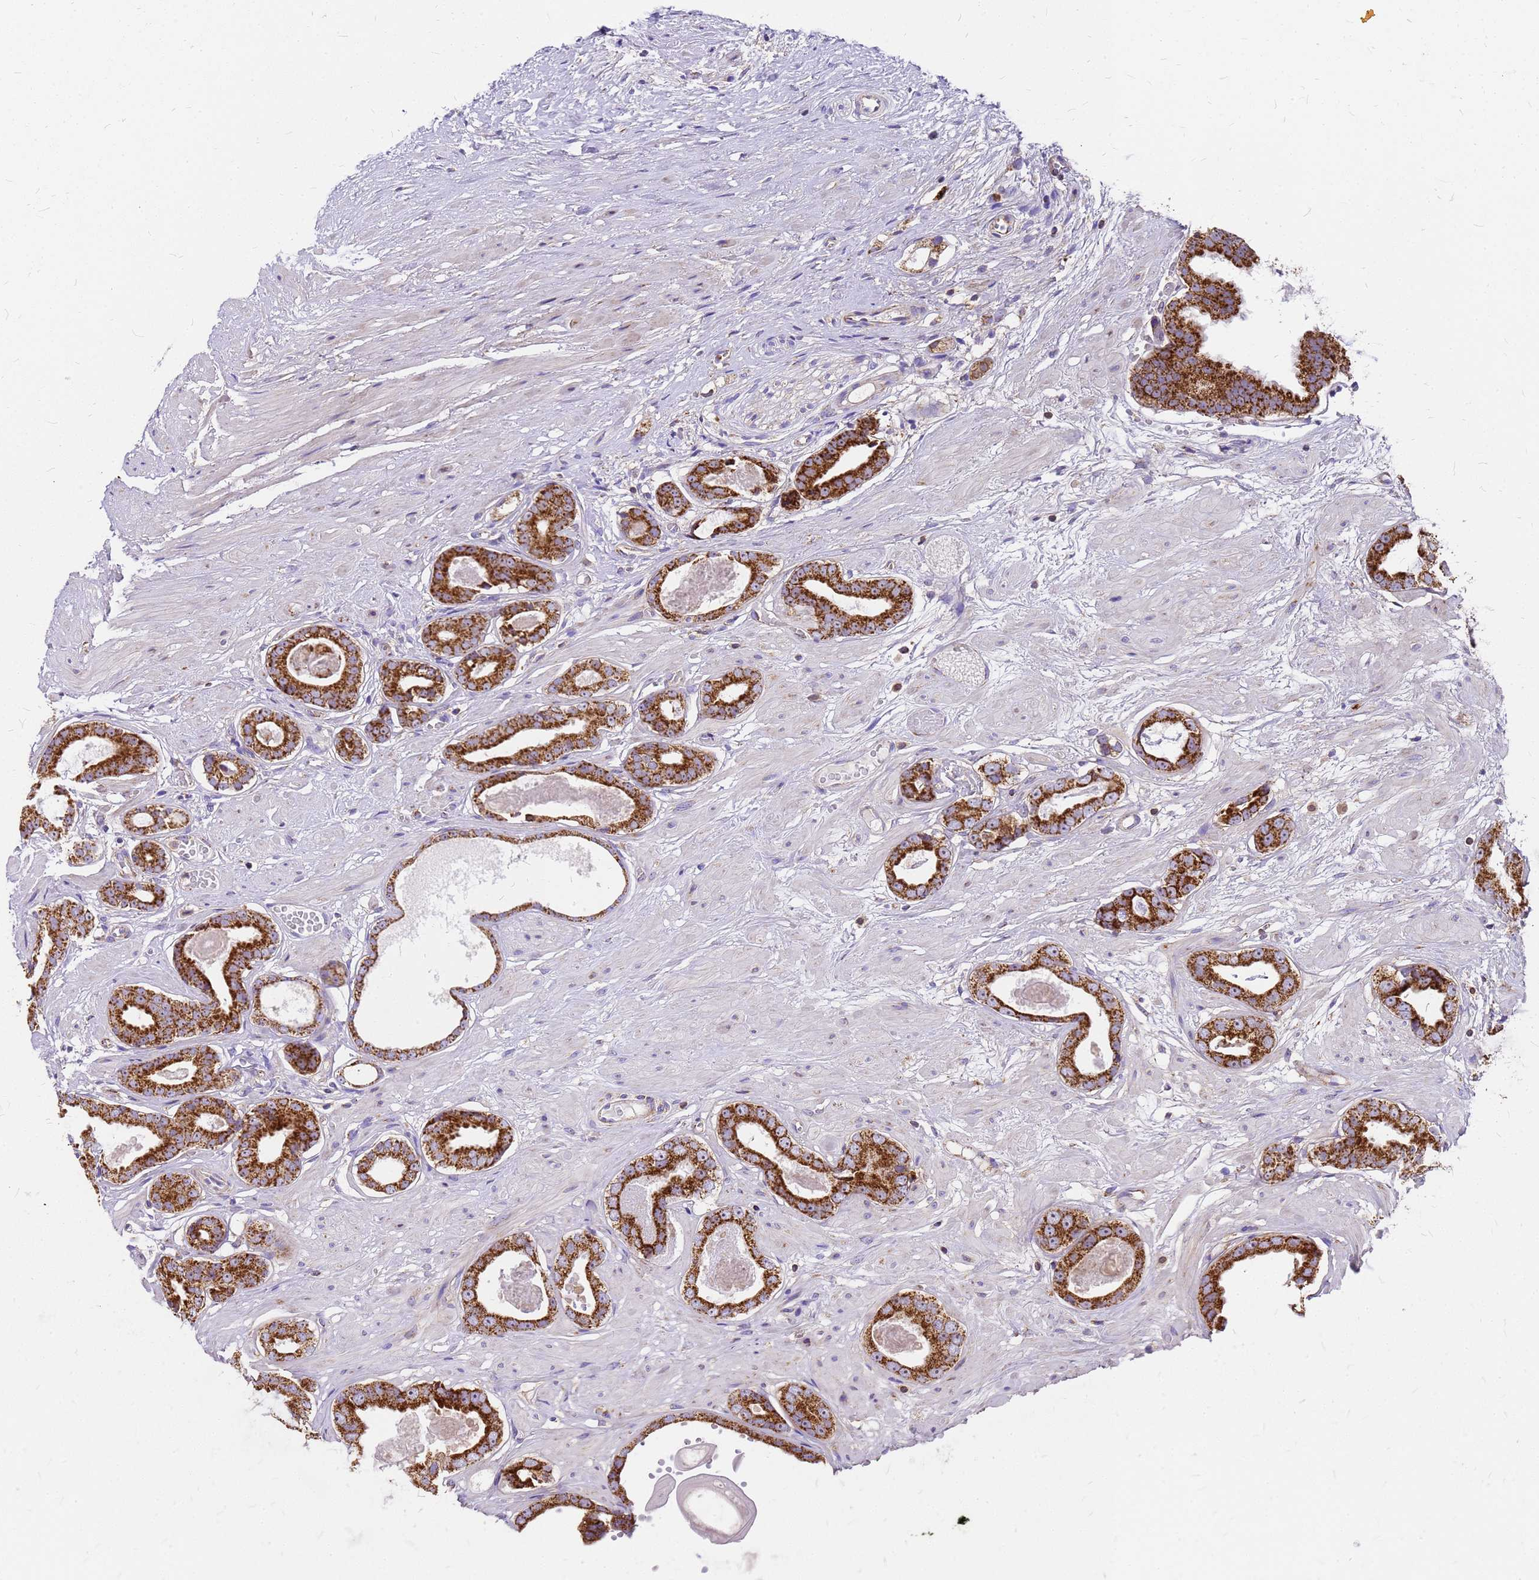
{"staining": {"intensity": "strong", "quantity": ">75%", "location": "cytoplasmic/membranous"}, "tissue": "prostate cancer", "cell_type": "Tumor cells", "image_type": "cancer", "snomed": [{"axis": "morphology", "description": "Adenocarcinoma, Low grade"}, {"axis": "topography", "description": "Prostate"}], "caption": "Immunohistochemical staining of human prostate adenocarcinoma (low-grade) displays high levels of strong cytoplasmic/membranous positivity in approximately >75% of tumor cells.", "gene": "MRPS26", "patient": {"sex": "male", "age": 64}}